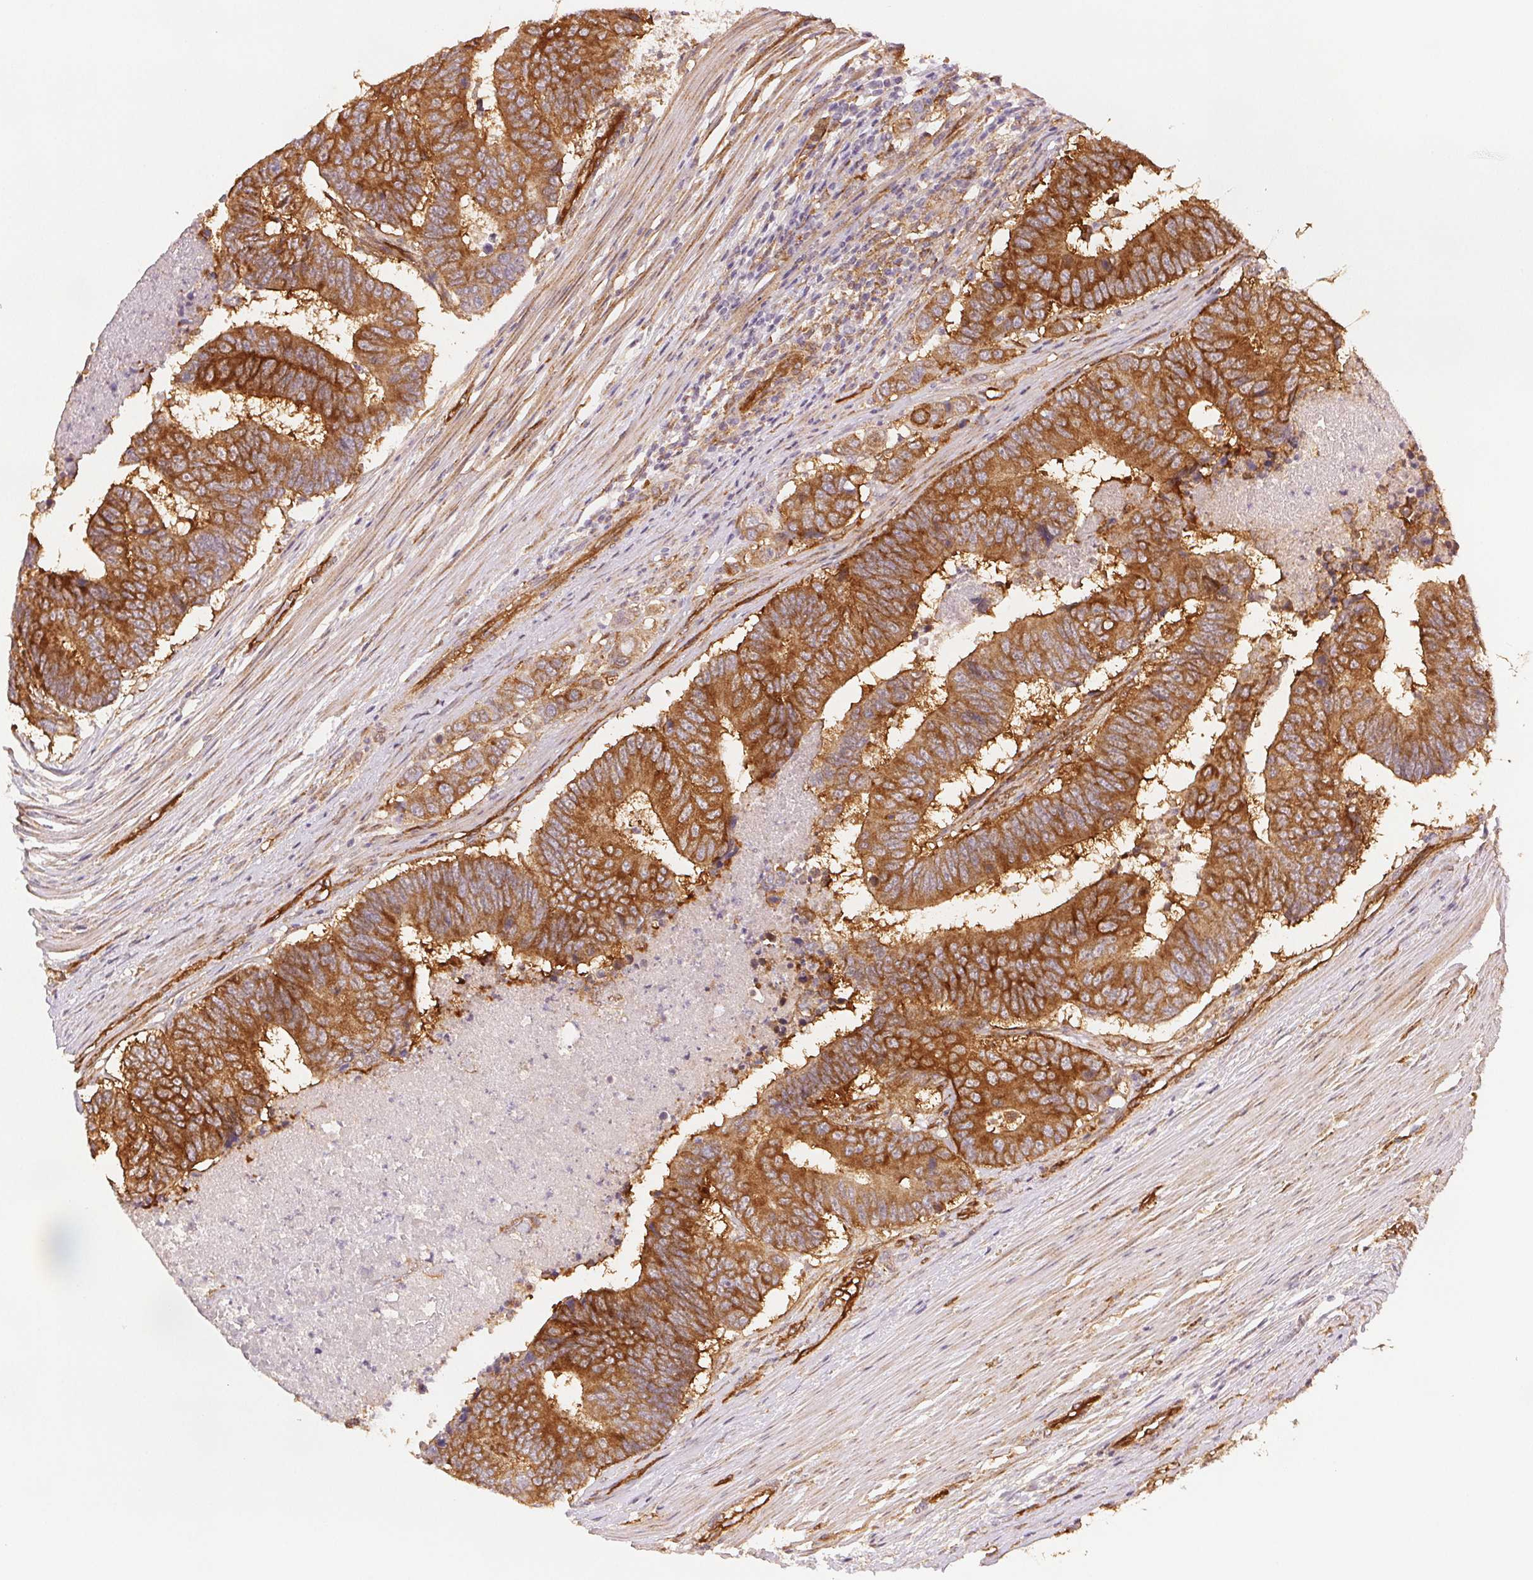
{"staining": {"intensity": "moderate", "quantity": ">75%", "location": "cytoplasmic/membranous"}, "tissue": "colorectal cancer", "cell_type": "Tumor cells", "image_type": "cancer", "snomed": [{"axis": "morphology", "description": "Adenocarcinoma, NOS"}, {"axis": "topography", "description": "Colon"}], "caption": "Protein staining demonstrates moderate cytoplasmic/membranous staining in approximately >75% of tumor cells in colorectal cancer. The staining is performed using DAB (3,3'-diaminobenzidine) brown chromogen to label protein expression. The nuclei are counter-stained blue using hematoxylin.", "gene": "DIAPH2", "patient": {"sex": "female", "age": 48}}